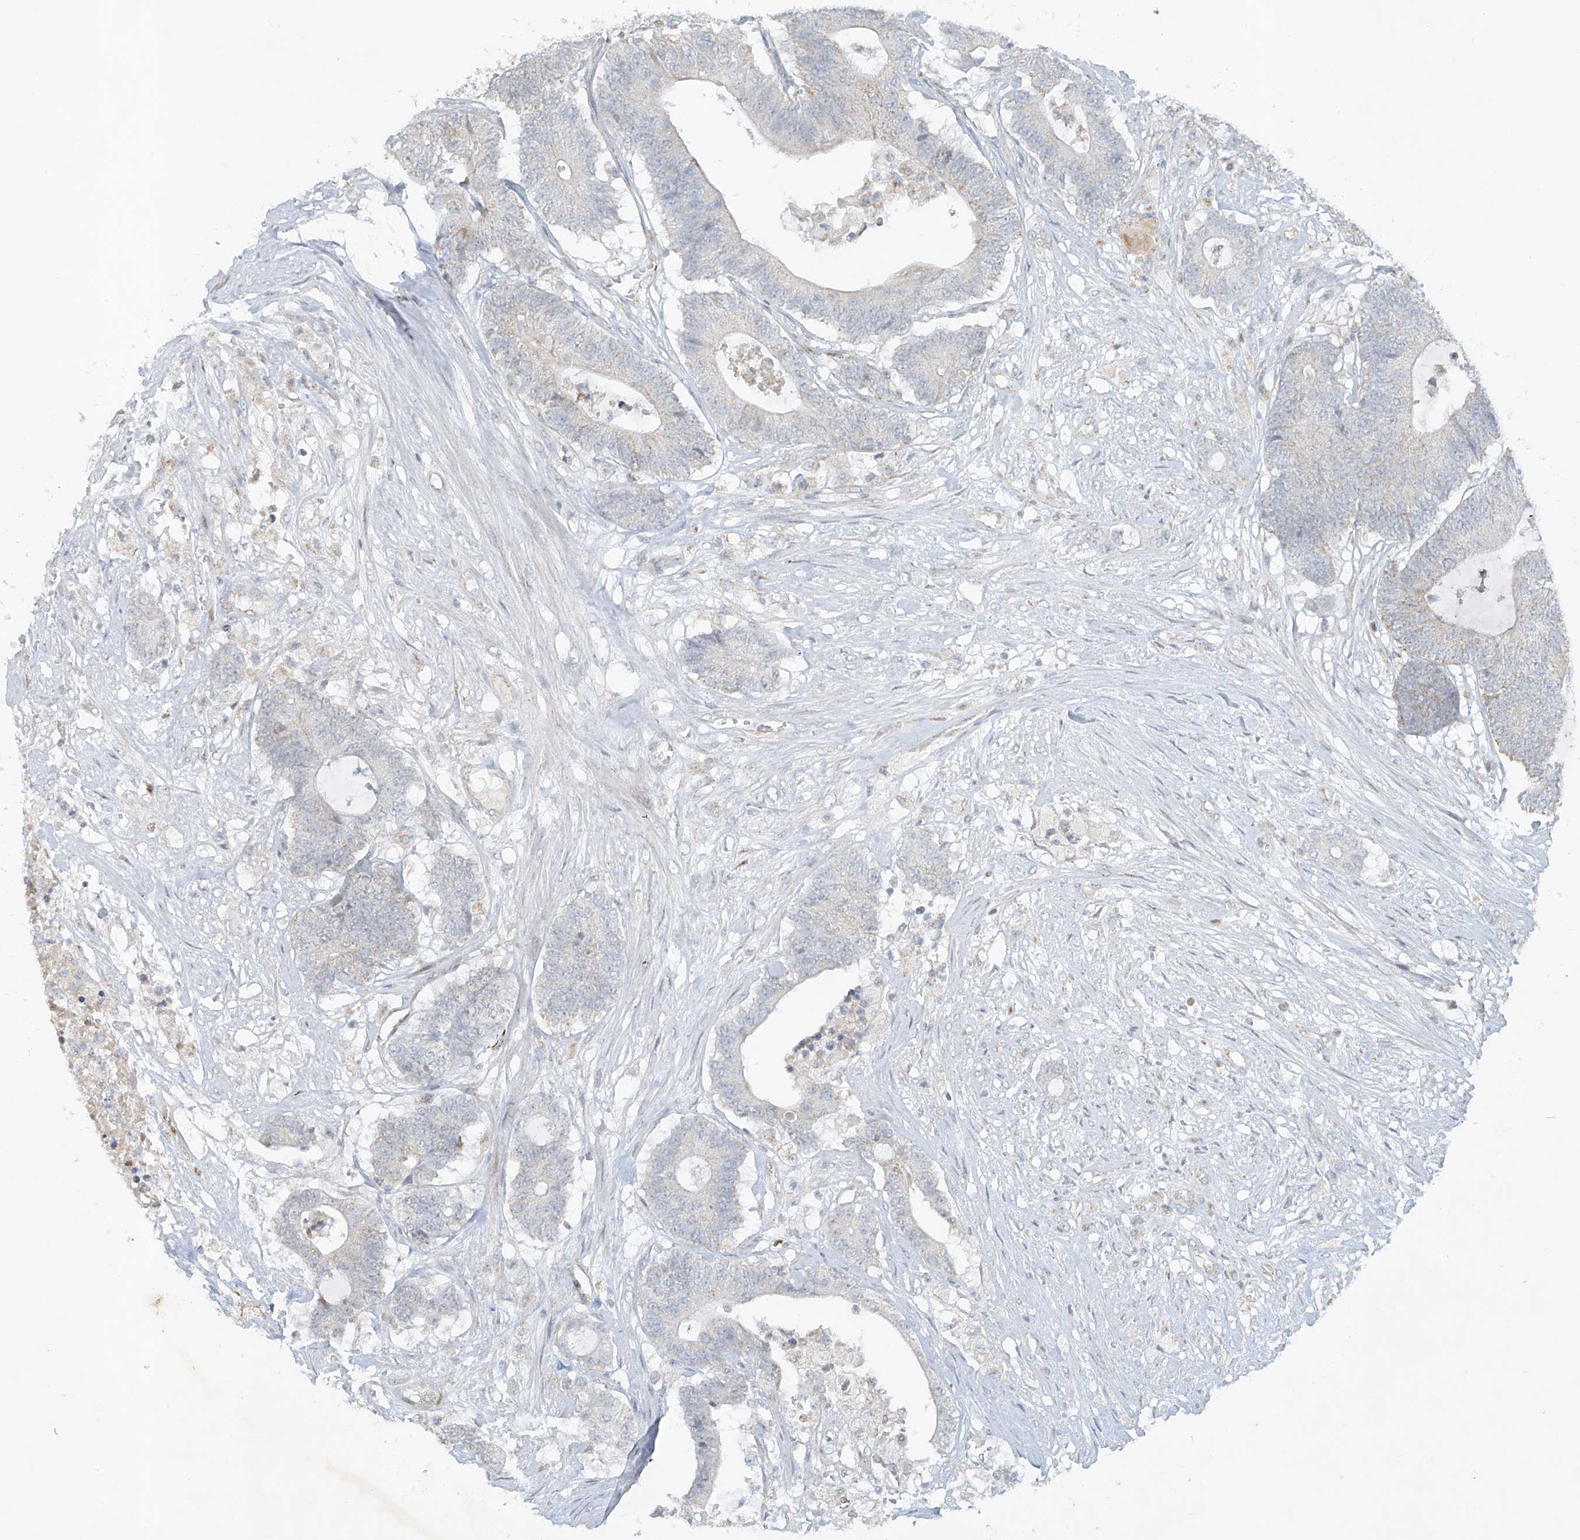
{"staining": {"intensity": "negative", "quantity": "none", "location": "none"}, "tissue": "colorectal cancer", "cell_type": "Tumor cells", "image_type": "cancer", "snomed": [{"axis": "morphology", "description": "Adenocarcinoma, NOS"}, {"axis": "topography", "description": "Colon"}], "caption": "Immunohistochemical staining of human adenocarcinoma (colorectal) reveals no significant staining in tumor cells.", "gene": "SMDT1", "patient": {"sex": "female", "age": 84}}